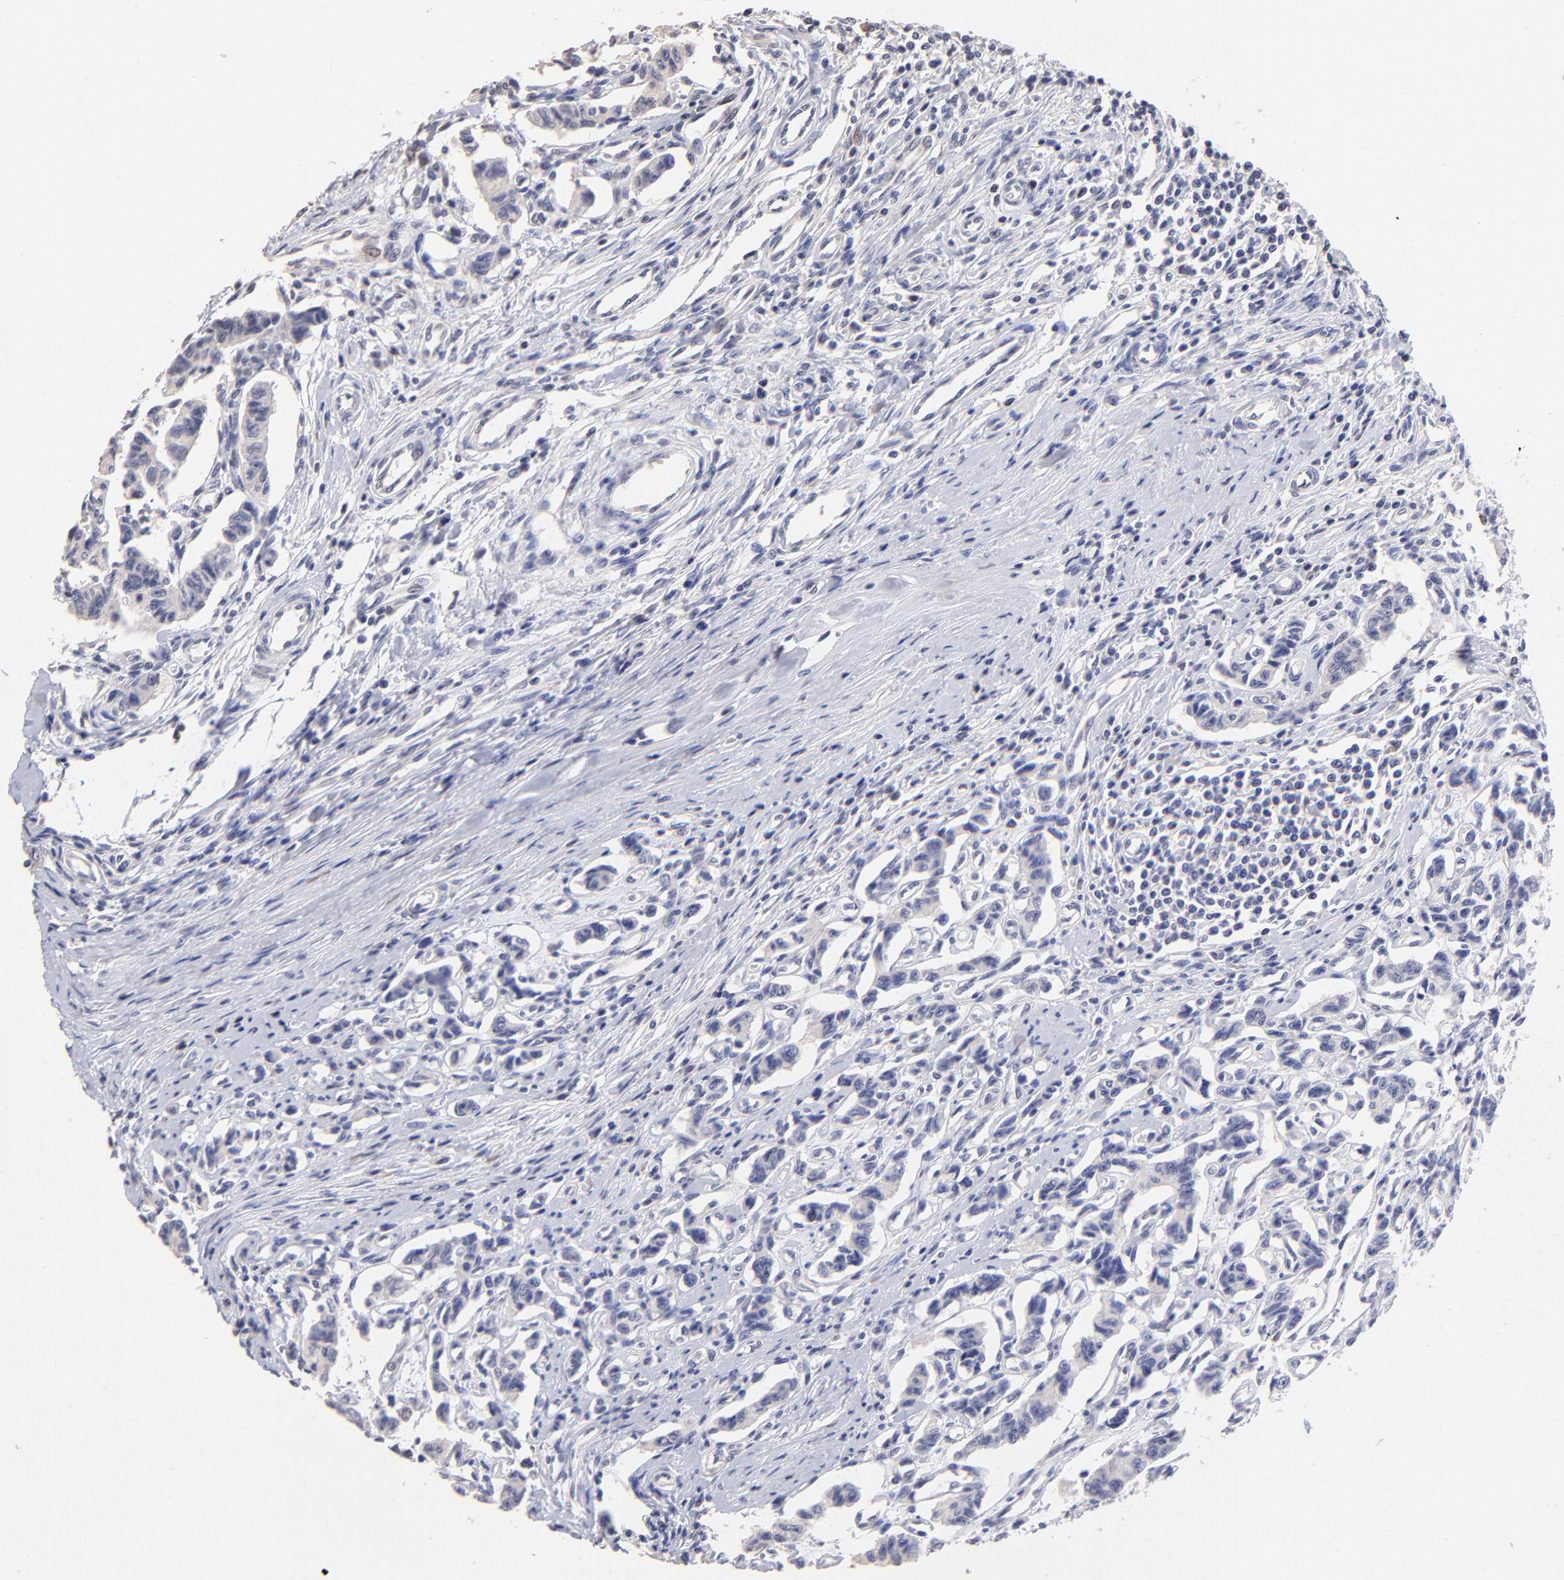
{"staining": {"intensity": "negative", "quantity": "none", "location": "none"}, "tissue": "renal cancer", "cell_type": "Tumor cells", "image_type": "cancer", "snomed": [{"axis": "morphology", "description": "Carcinoid, malignant, NOS"}, {"axis": "topography", "description": "Kidney"}], "caption": "Immunohistochemical staining of human renal cancer exhibits no significant staining in tumor cells.", "gene": "DNMT1", "patient": {"sex": "female", "age": 41}}